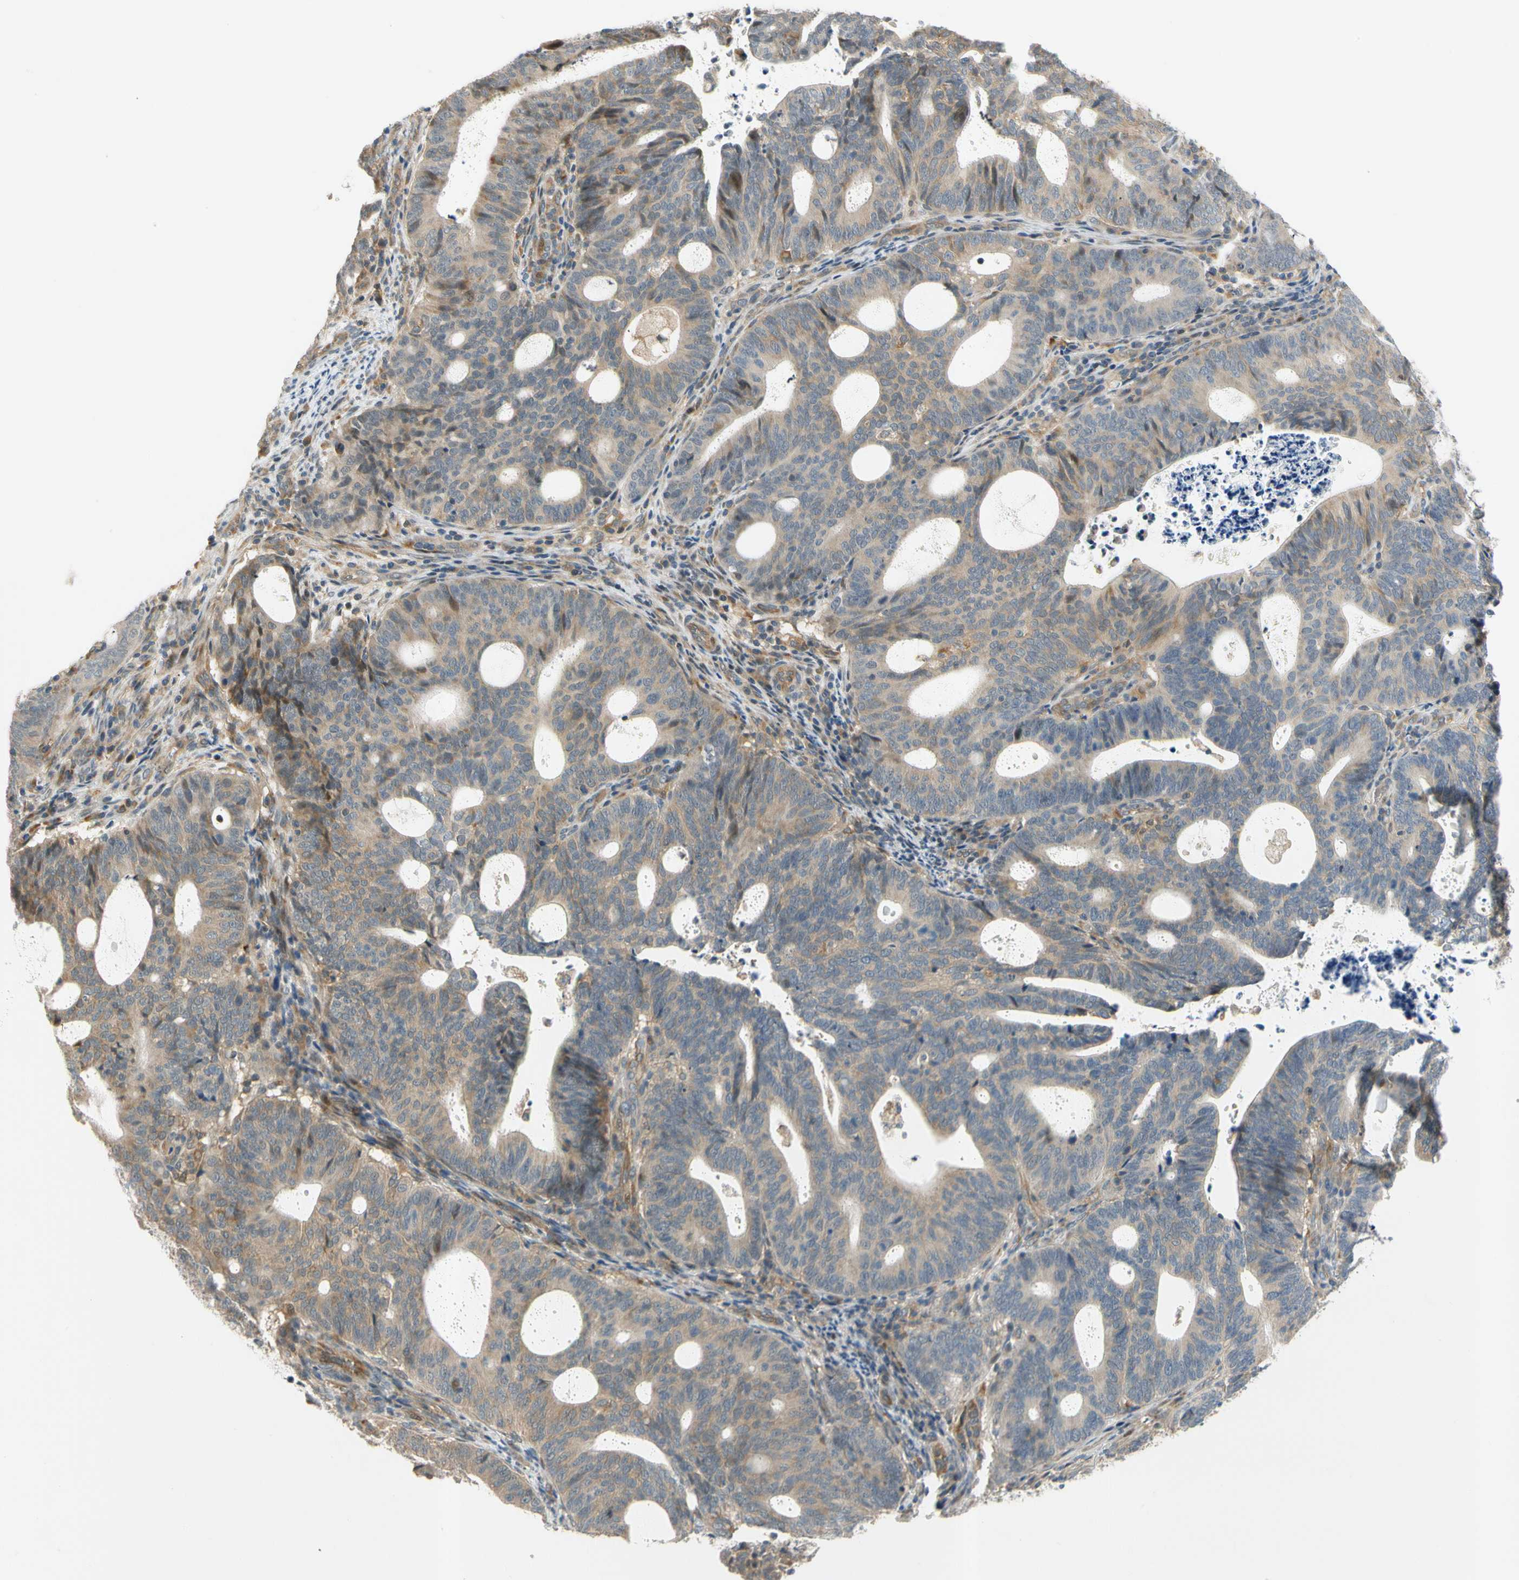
{"staining": {"intensity": "weak", "quantity": ">75%", "location": "cytoplasmic/membranous"}, "tissue": "endometrial cancer", "cell_type": "Tumor cells", "image_type": "cancer", "snomed": [{"axis": "morphology", "description": "Adenocarcinoma, NOS"}, {"axis": "topography", "description": "Uterus"}], "caption": "A low amount of weak cytoplasmic/membranous staining is appreciated in about >75% of tumor cells in adenocarcinoma (endometrial) tissue.", "gene": "GATD1", "patient": {"sex": "female", "age": 83}}